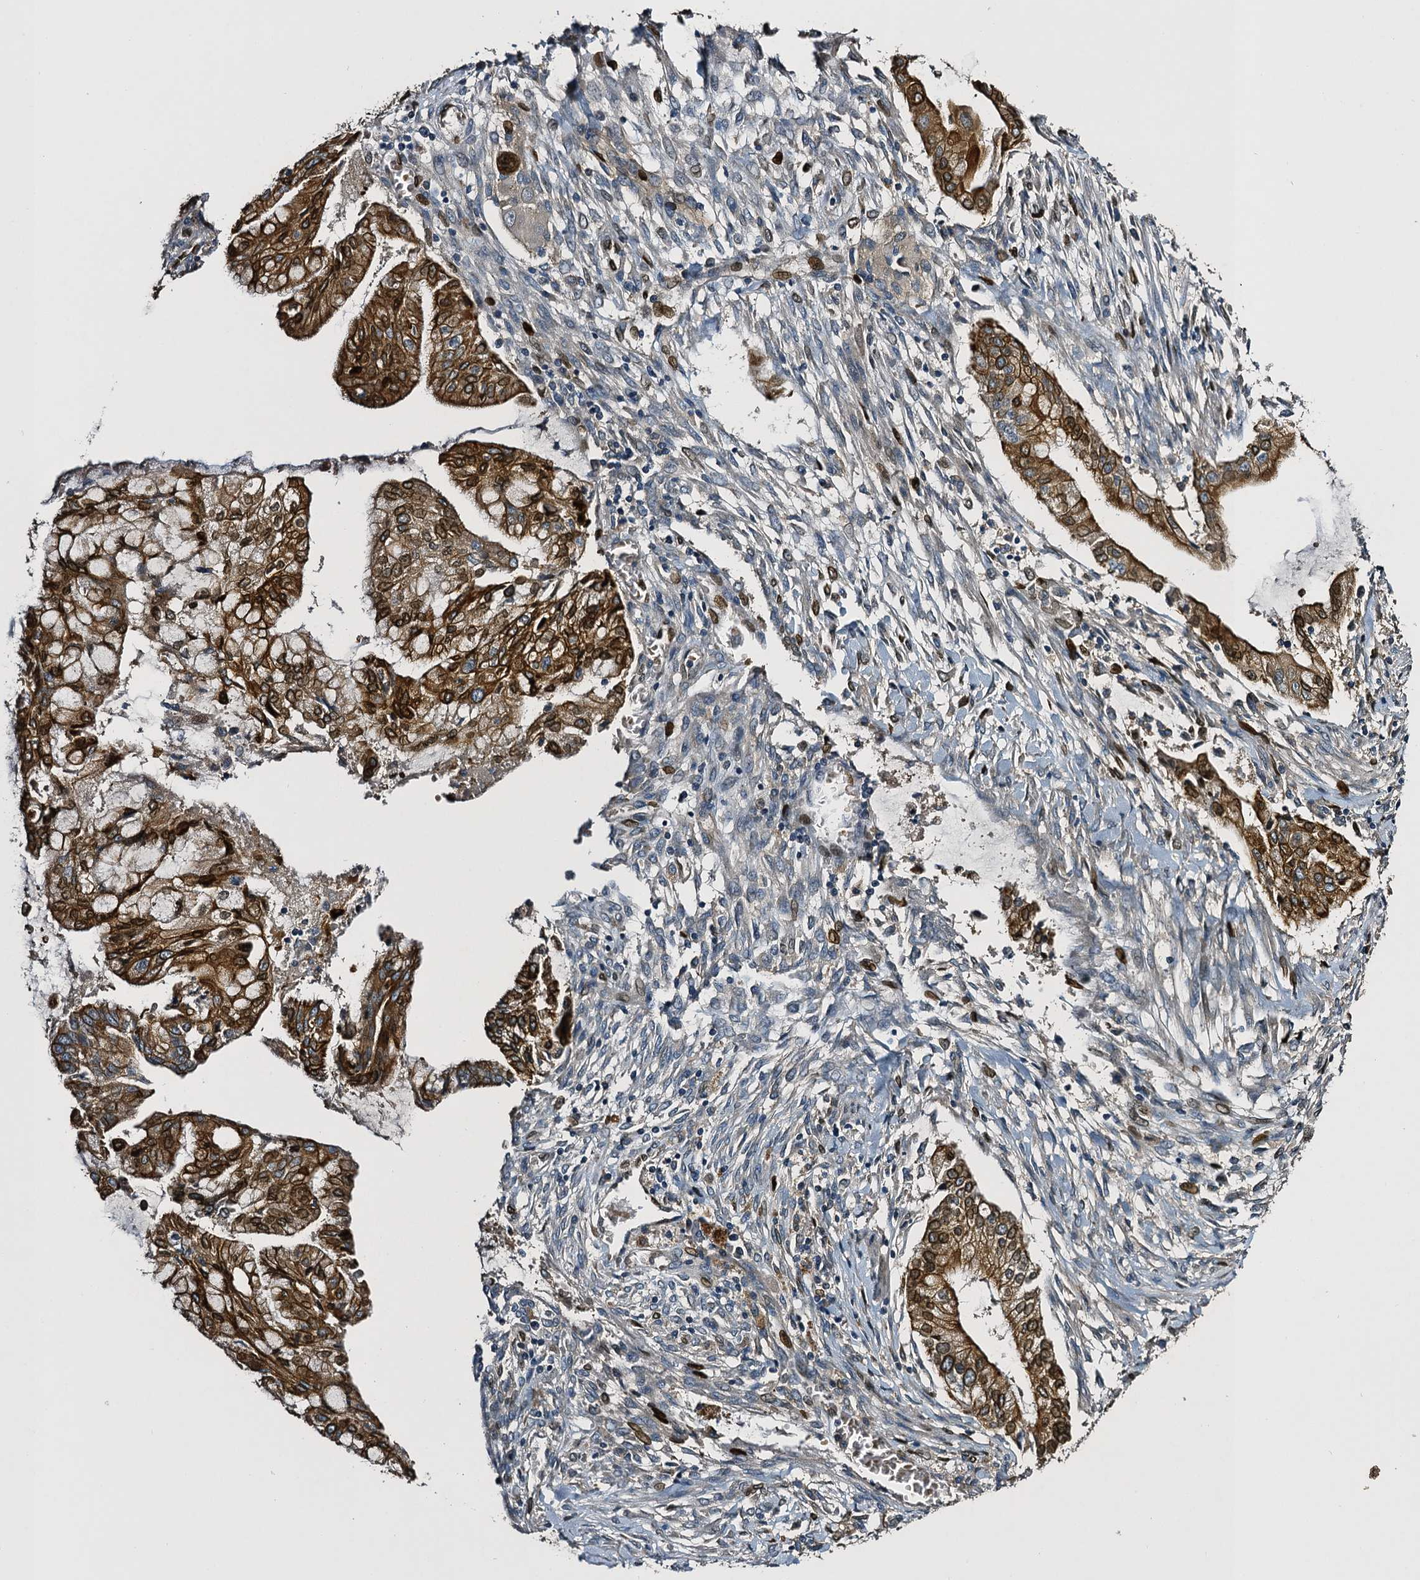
{"staining": {"intensity": "strong", "quantity": ">75%", "location": "cytoplasmic/membranous,nuclear"}, "tissue": "pancreatic cancer", "cell_type": "Tumor cells", "image_type": "cancer", "snomed": [{"axis": "morphology", "description": "Adenocarcinoma, NOS"}, {"axis": "topography", "description": "Pancreas"}], "caption": "Immunohistochemical staining of pancreatic cancer (adenocarcinoma) reveals high levels of strong cytoplasmic/membranous and nuclear protein positivity in about >75% of tumor cells. The staining is performed using DAB (3,3'-diaminobenzidine) brown chromogen to label protein expression. The nuclei are counter-stained blue using hematoxylin.", "gene": "SLC11A2", "patient": {"sex": "male", "age": 46}}